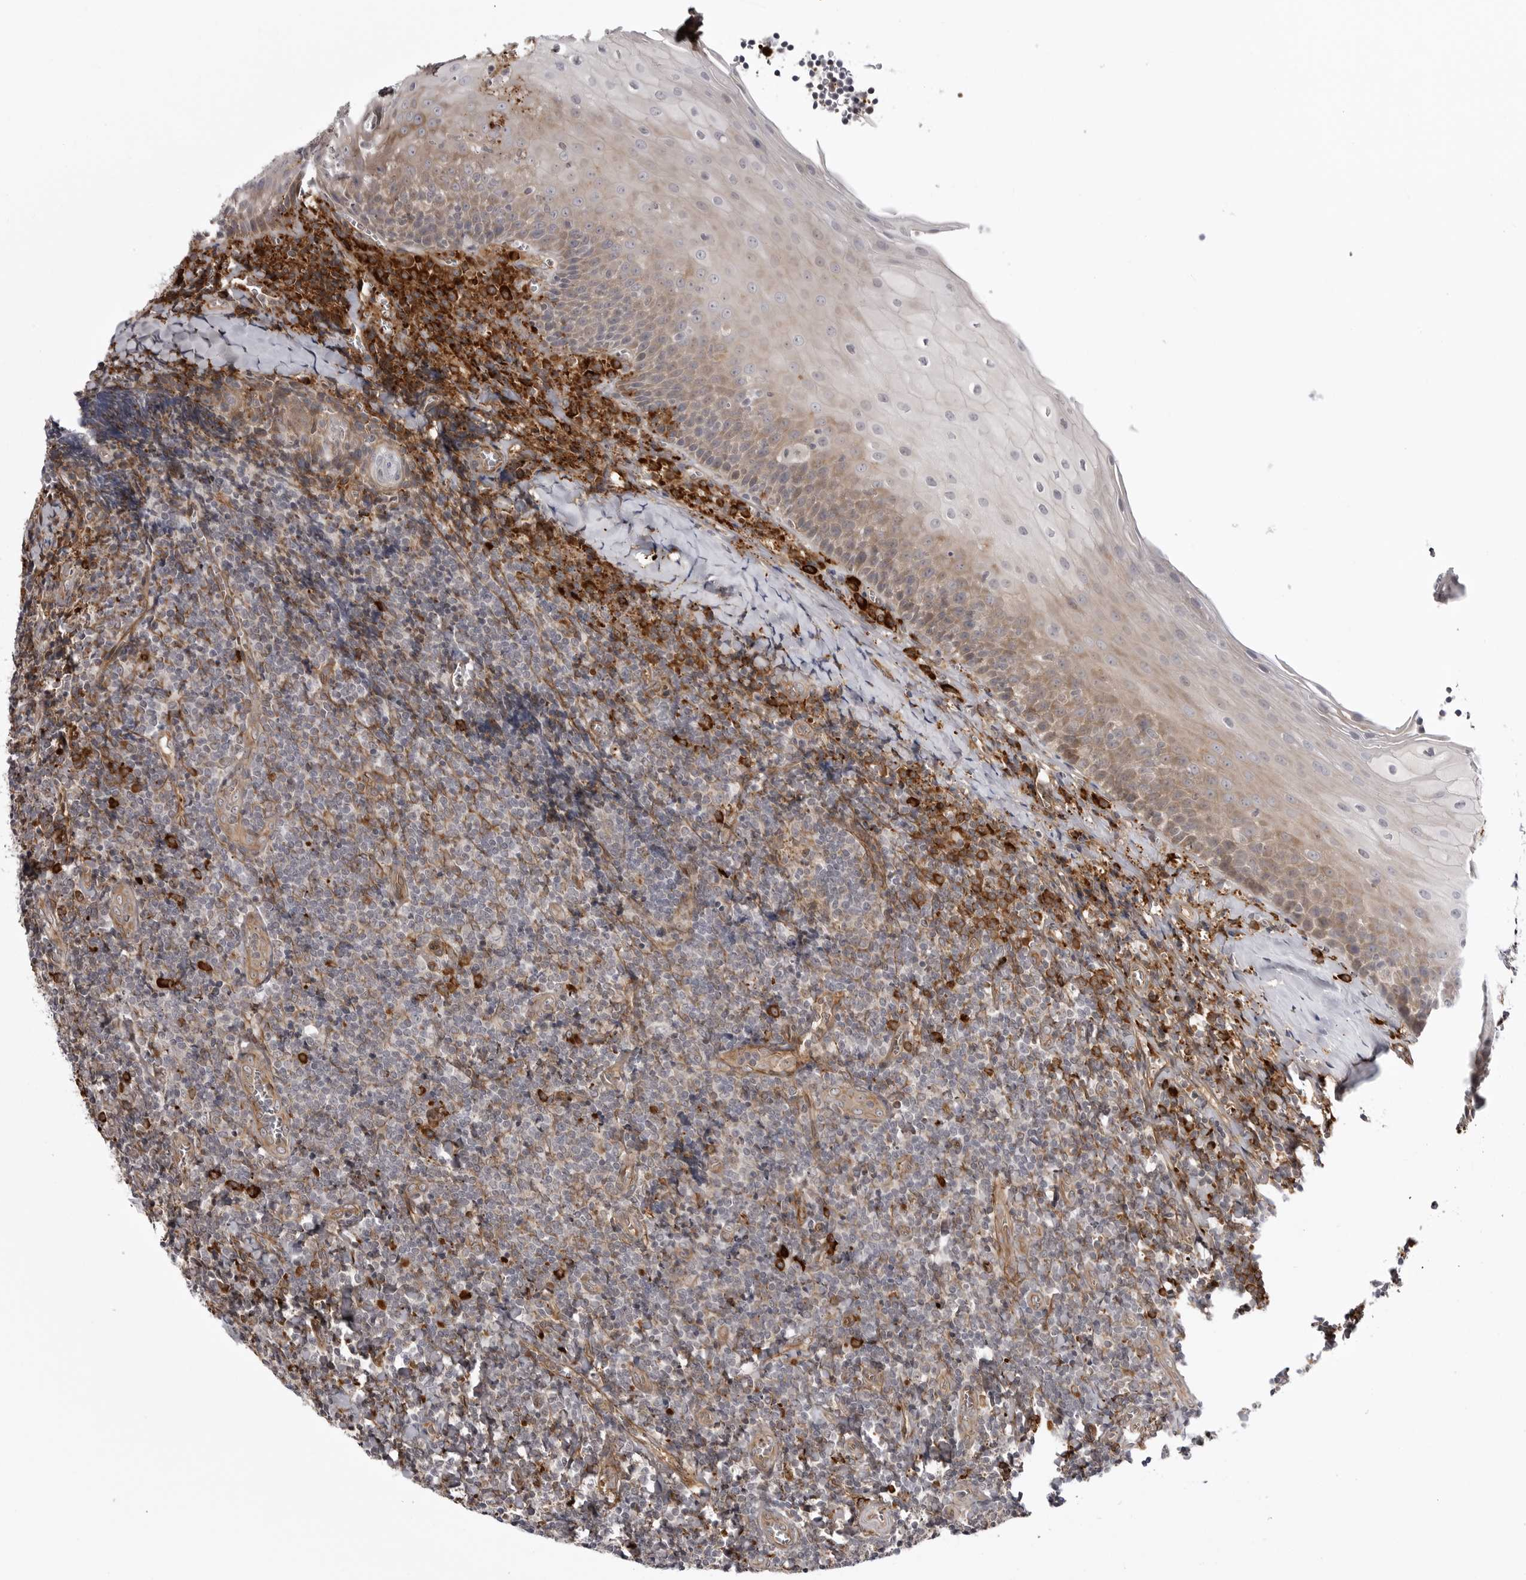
{"staining": {"intensity": "strong", "quantity": "<25%", "location": "cytoplasmic/membranous"}, "tissue": "tonsil", "cell_type": "Germinal center cells", "image_type": "normal", "snomed": [{"axis": "morphology", "description": "Normal tissue, NOS"}, {"axis": "topography", "description": "Tonsil"}], "caption": "Brown immunohistochemical staining in benign human tonsil displays strong cytoplasmic/membranous staining in approximately <25% of germinal center cells.", "gene": "ARL5A", "patient": {"sex": "male", "age": 27}}